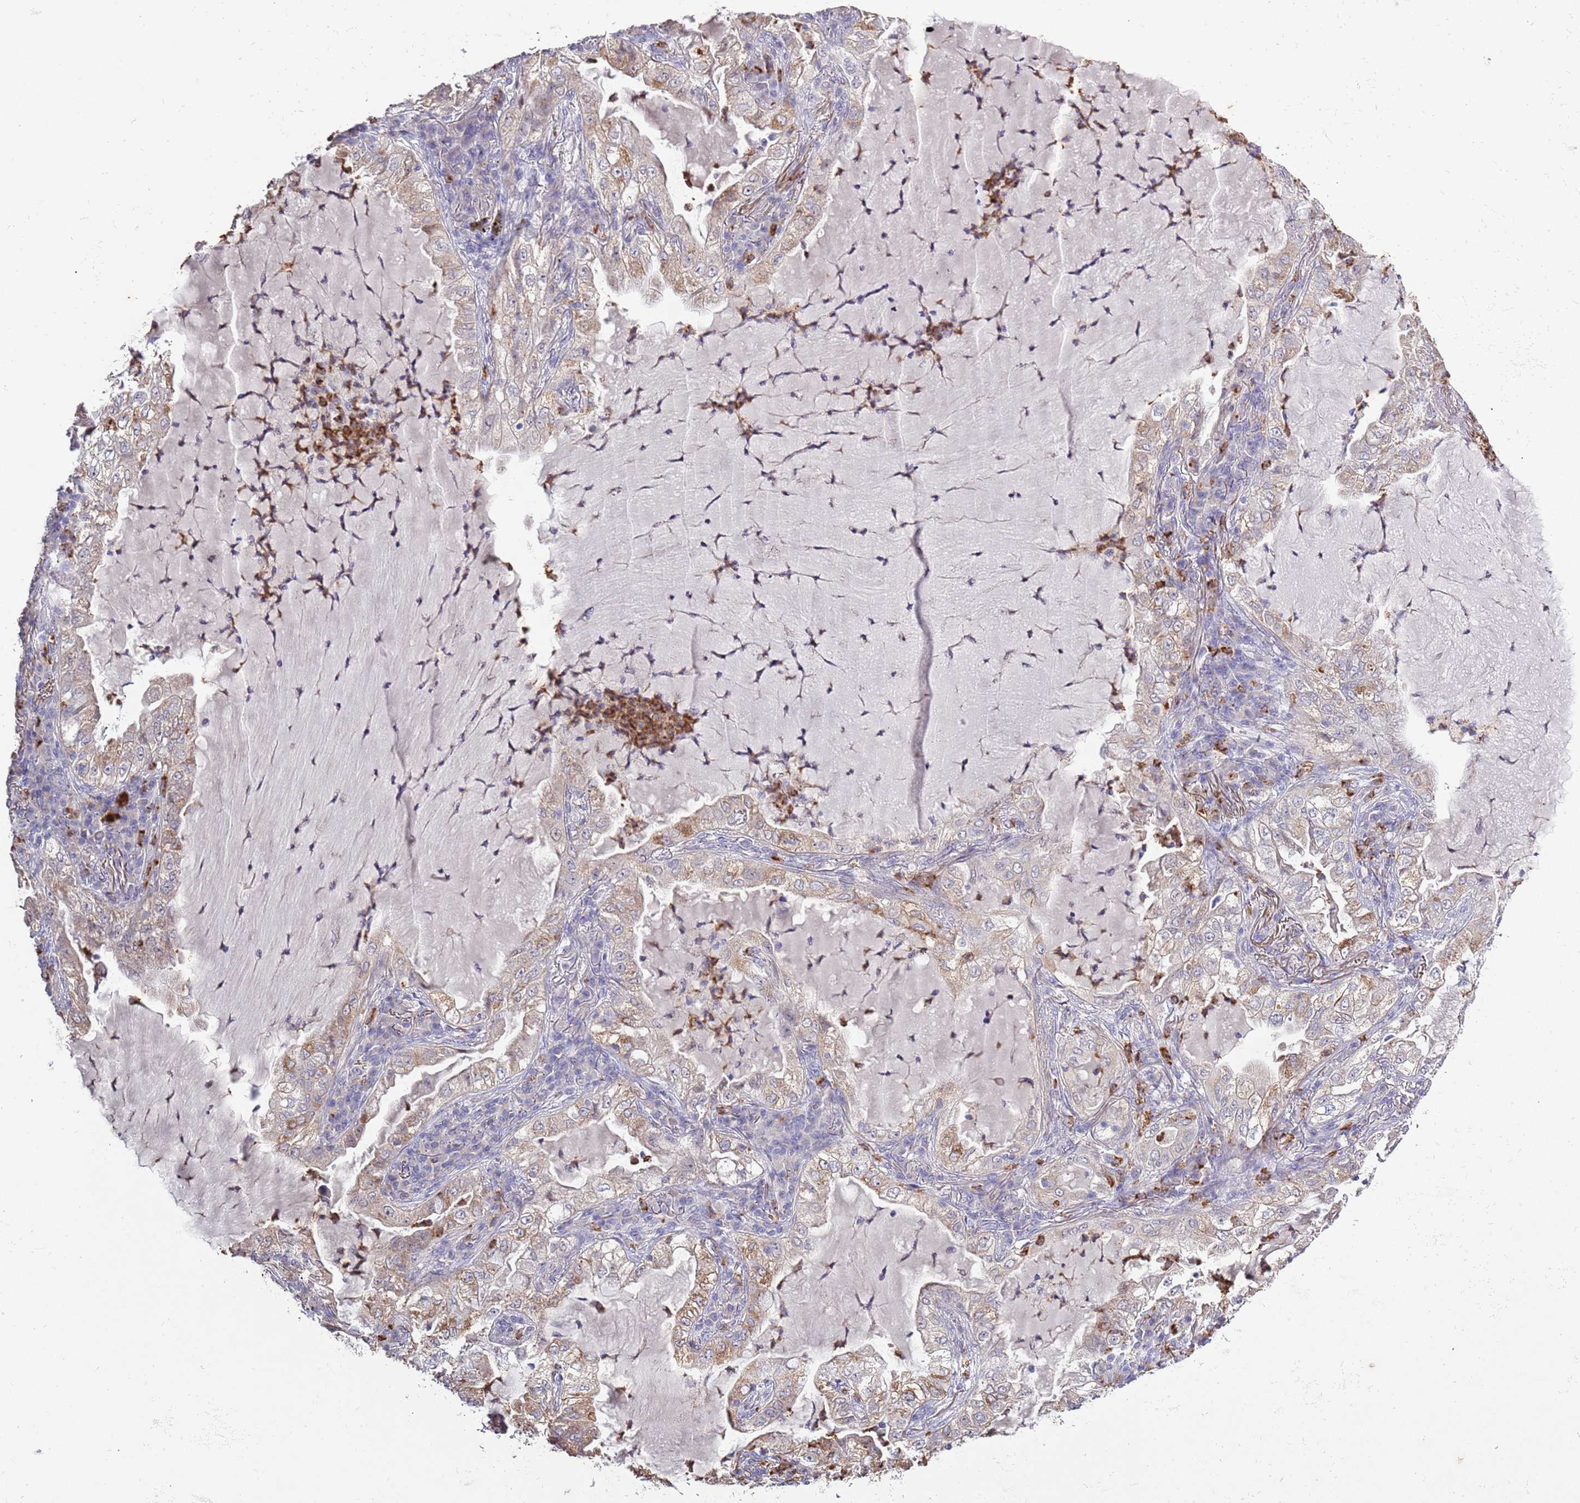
{"staining": {"intensity": "weak", "quantity": "<25%", "location": "cytoplasmic/membranous"}, "tissue": "lung cancer", "cell_type": "Tumor cells", "image_type": "cancer", "snomed": [{"axis": "morphology", "description": "Adenocarcinoma, NOS"}, {"axis": "topography", "description": "Lung"}], "caption": "This photomicrograph is of lung cancer (adenocarcinoma) stained with immunohistochemistry to label a protein in brown with the nuclei are counter-stained blue. There is no positivity in tumor cells.", "gene": "P2RY13", "patient": {"sex": "female", "age": 73}}